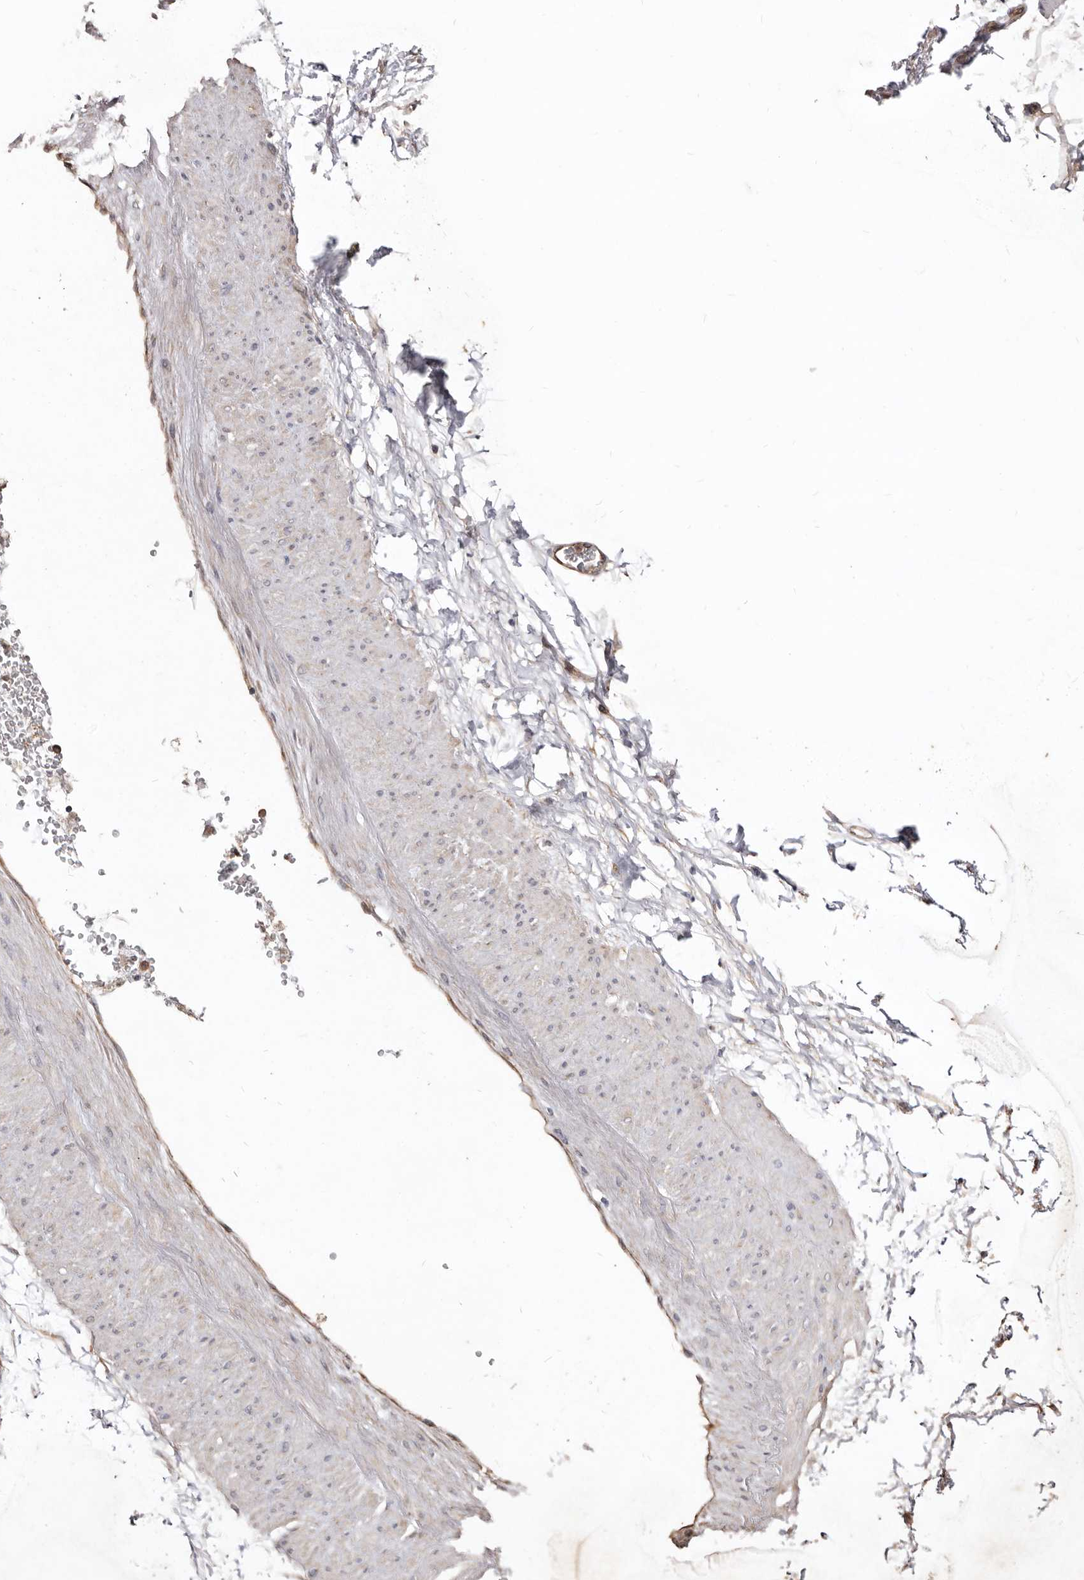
{"staining": {"intensity": "weak", "quantity": ">75%", "location": "cytoplasmic/membranous"}, "tissue": "soft tissue", "cell_type": "Fibroblasts", "image_type": "normal", "snomed": [{"axis": "morphology", "description": "Normal tissue, NOS"}, {"axis": "morphology", "description": "Adenocarcinoma, NOS"}, {"axis": "topography", "description": "Pancreas"}, {"axis": "topography", "description": "Peripheral nerve tissue"}], "caption": "Benign soft tissue was stained to show a protein in brown. There is low levels of weak cytoplasmic/membranous staining in about >75% of fibroblasts.", "gene": "LRRC25", "patient": {"sex": "male", "age": 59}}